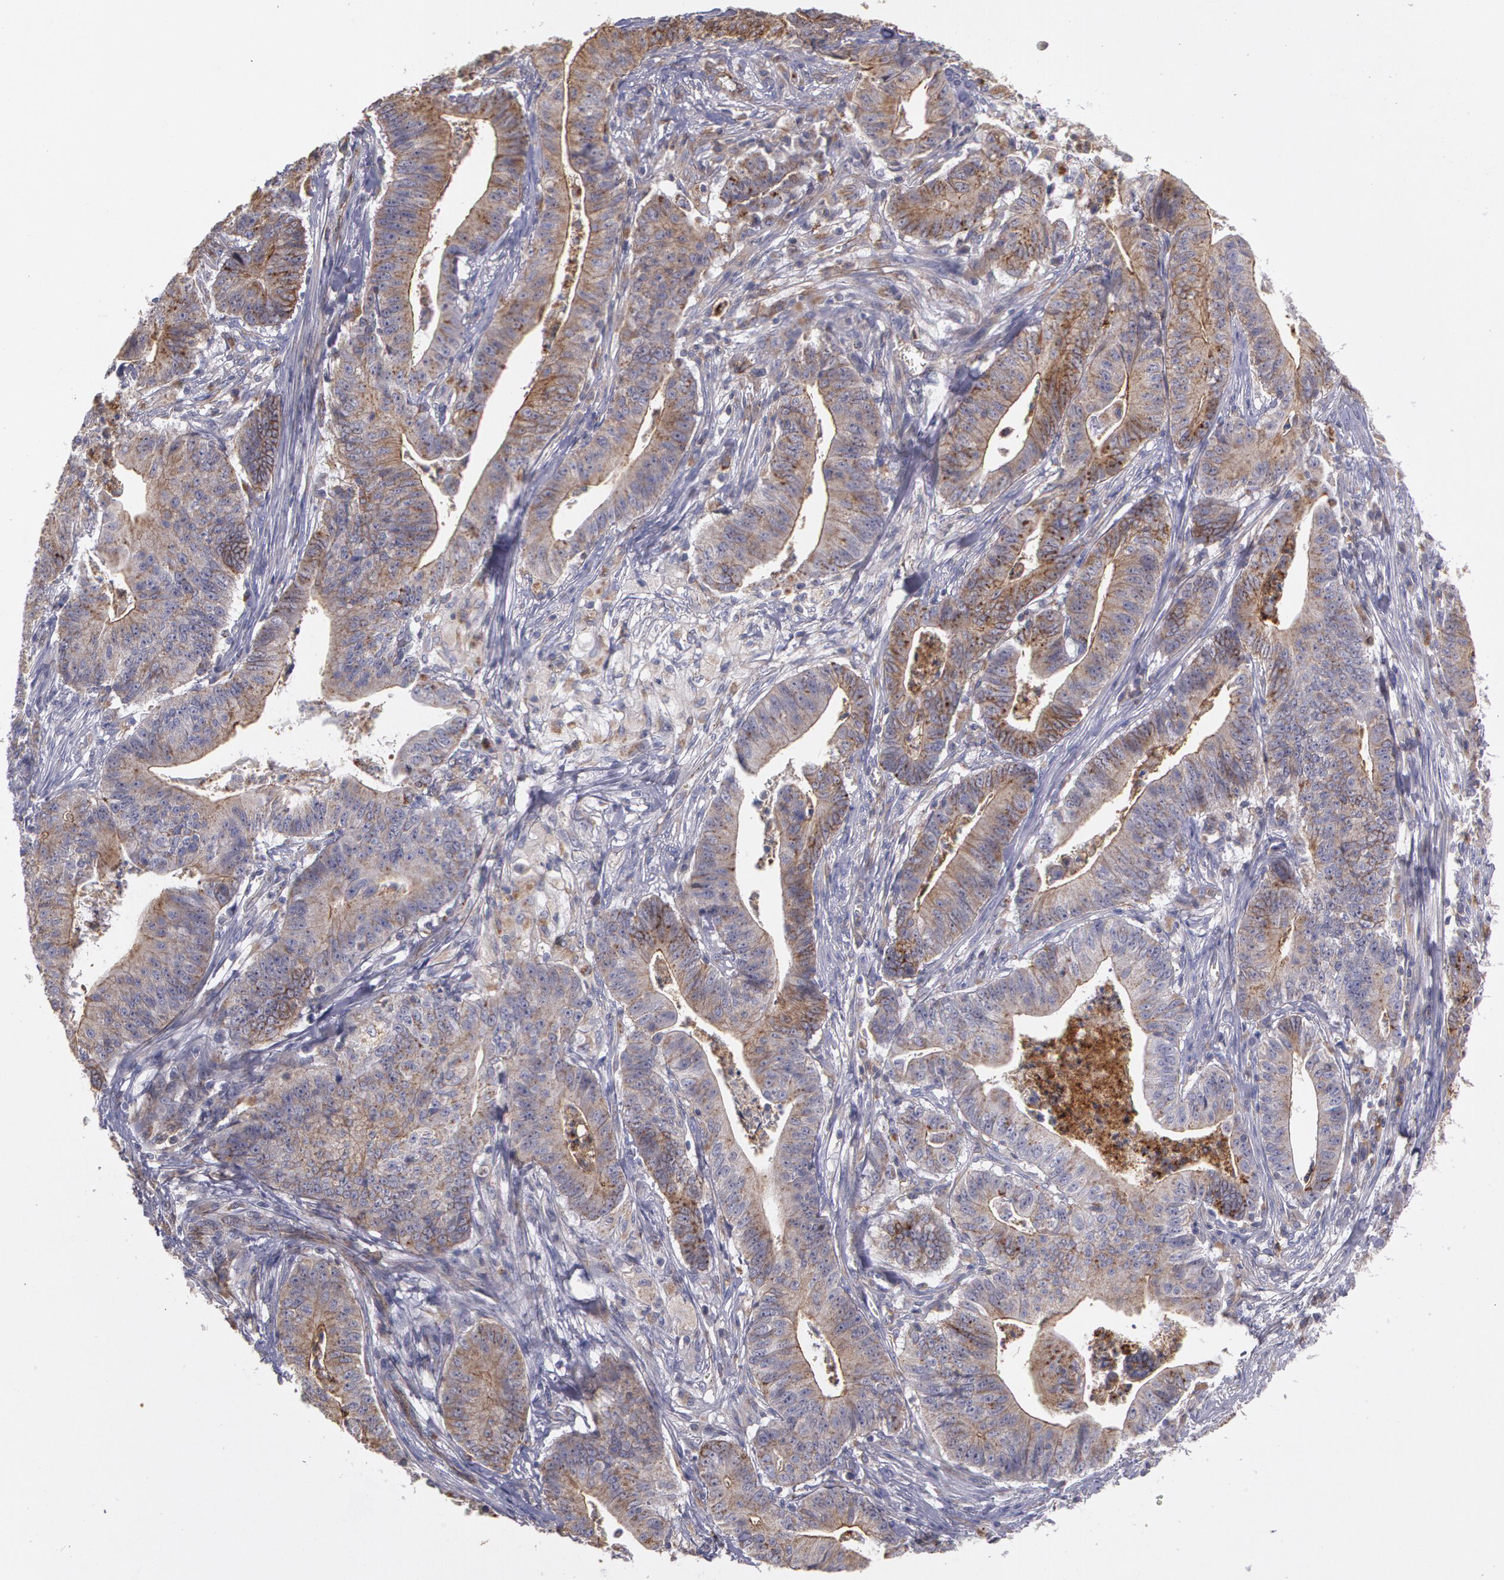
{"staining": {"intensity": "moderate", "quantity": ">75%", "location": "cytoplasmic/membranous"}, "tissue": "stomach cancer", "cell_type": "Tumor cells", "image_type": "cancer", "snomed": [{"axis": "morphology", "description": "Adenocarcinoma, NOS"}, {"axis": "topography", "description": "Stomach, lower"}], "caption": "Tumor cells show medium levels of moderate cytoplasmic/membranous staining in about >75% of cells in adenocarcinoma (stomach). (brown staining indicates protein expression, while blue staining denotes nuclei).", "gene": "FLOT2", "patient": {"sex": "female", "age": 86}}